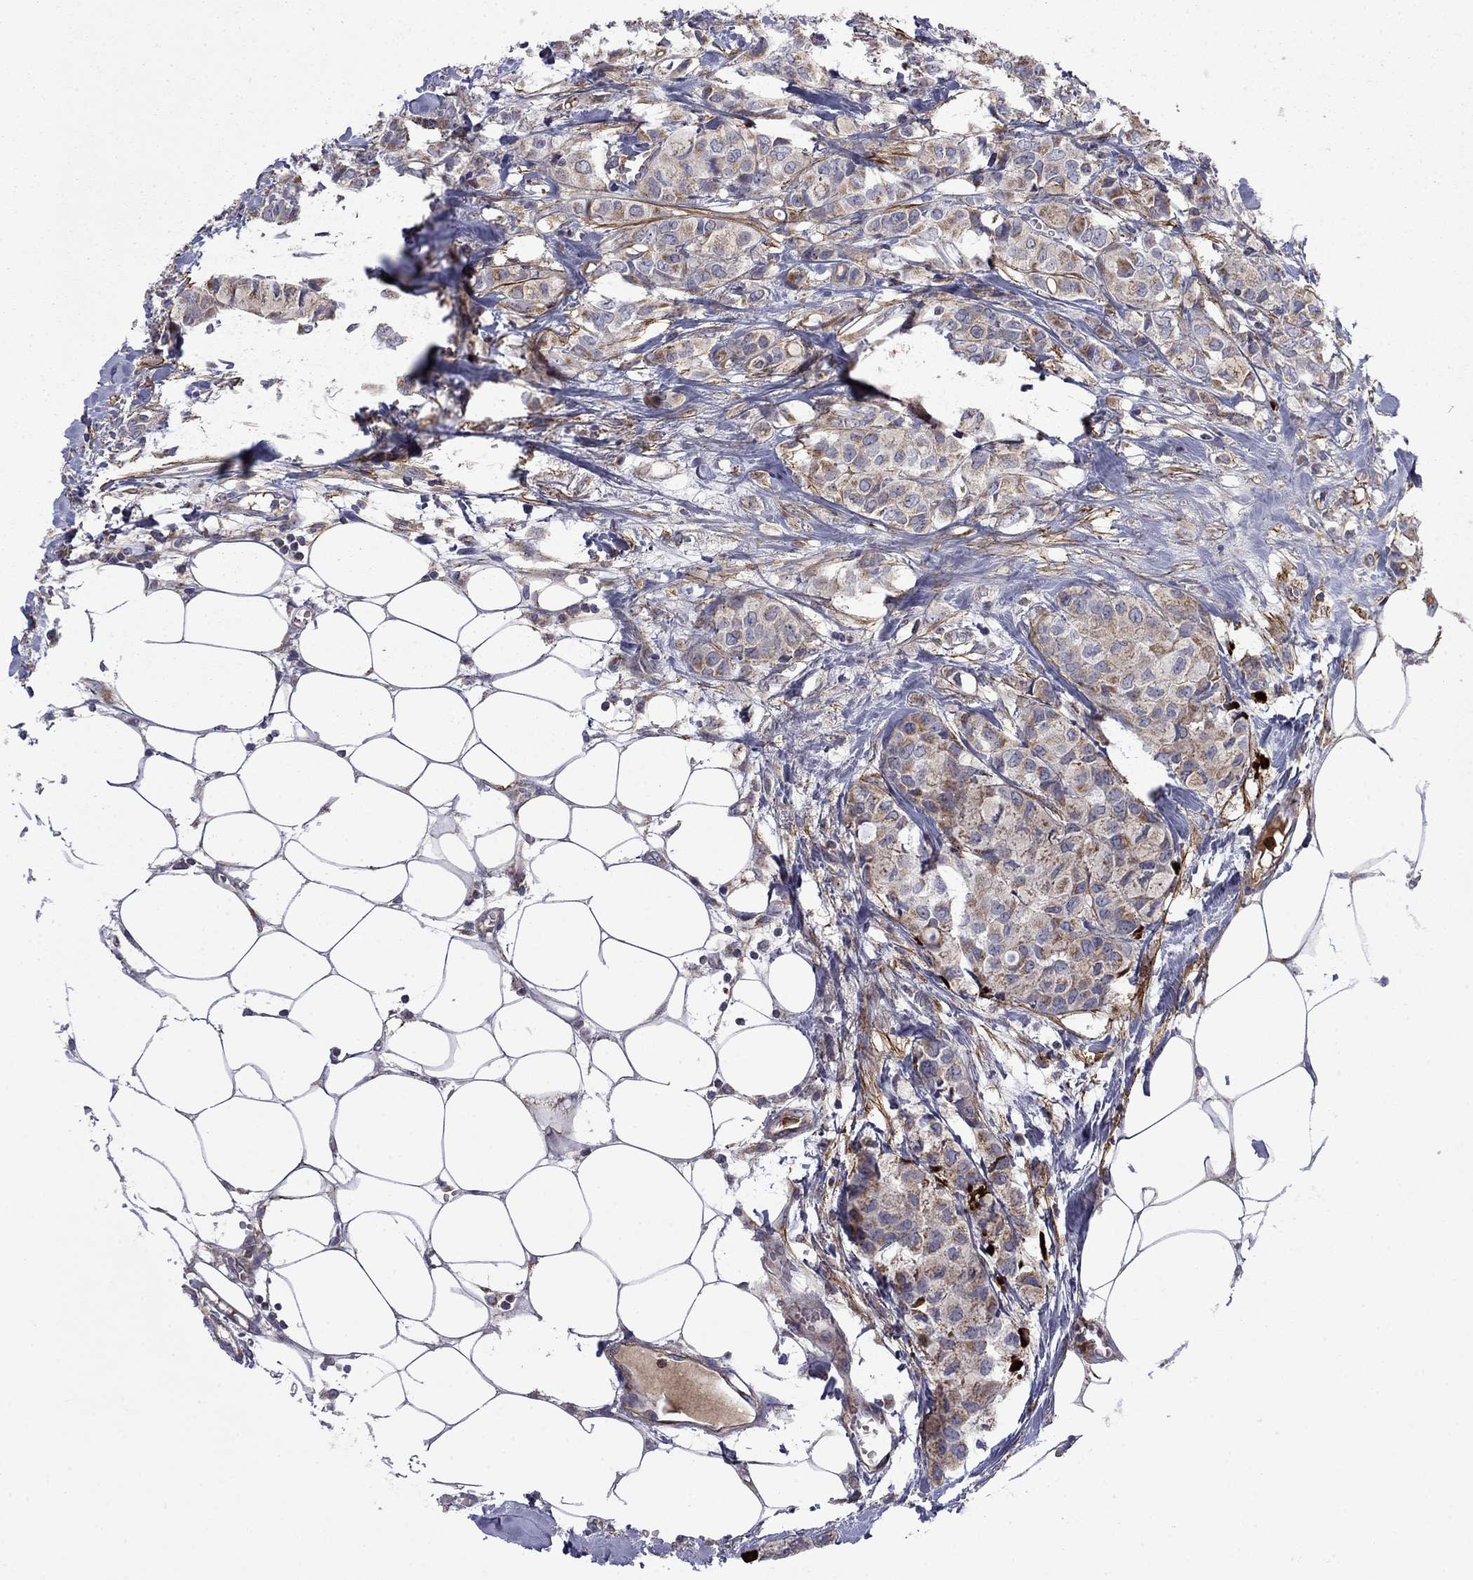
{"staining": {"intensity": "moderate", "quantity": "25%-75%", "location": "cytoplasmic/membranous"}, "tissue": "breast cancer", "cell_type": "Tumor cells", "image_type": "cancer", "snomed": [{"axis": "morphology", "description": "Duct carcinoma"}, {"axis": "topography", "description": "Breast"}], "caption": "A medium amount of moderate cytoplasmic/membranous expression is present in approximately 25%-75% of tumor cells in breast cancer (invasive ductal carcinoma) tissue.", "gene": "DOP1B", "patient": {"sex": "female", "age": 85}}